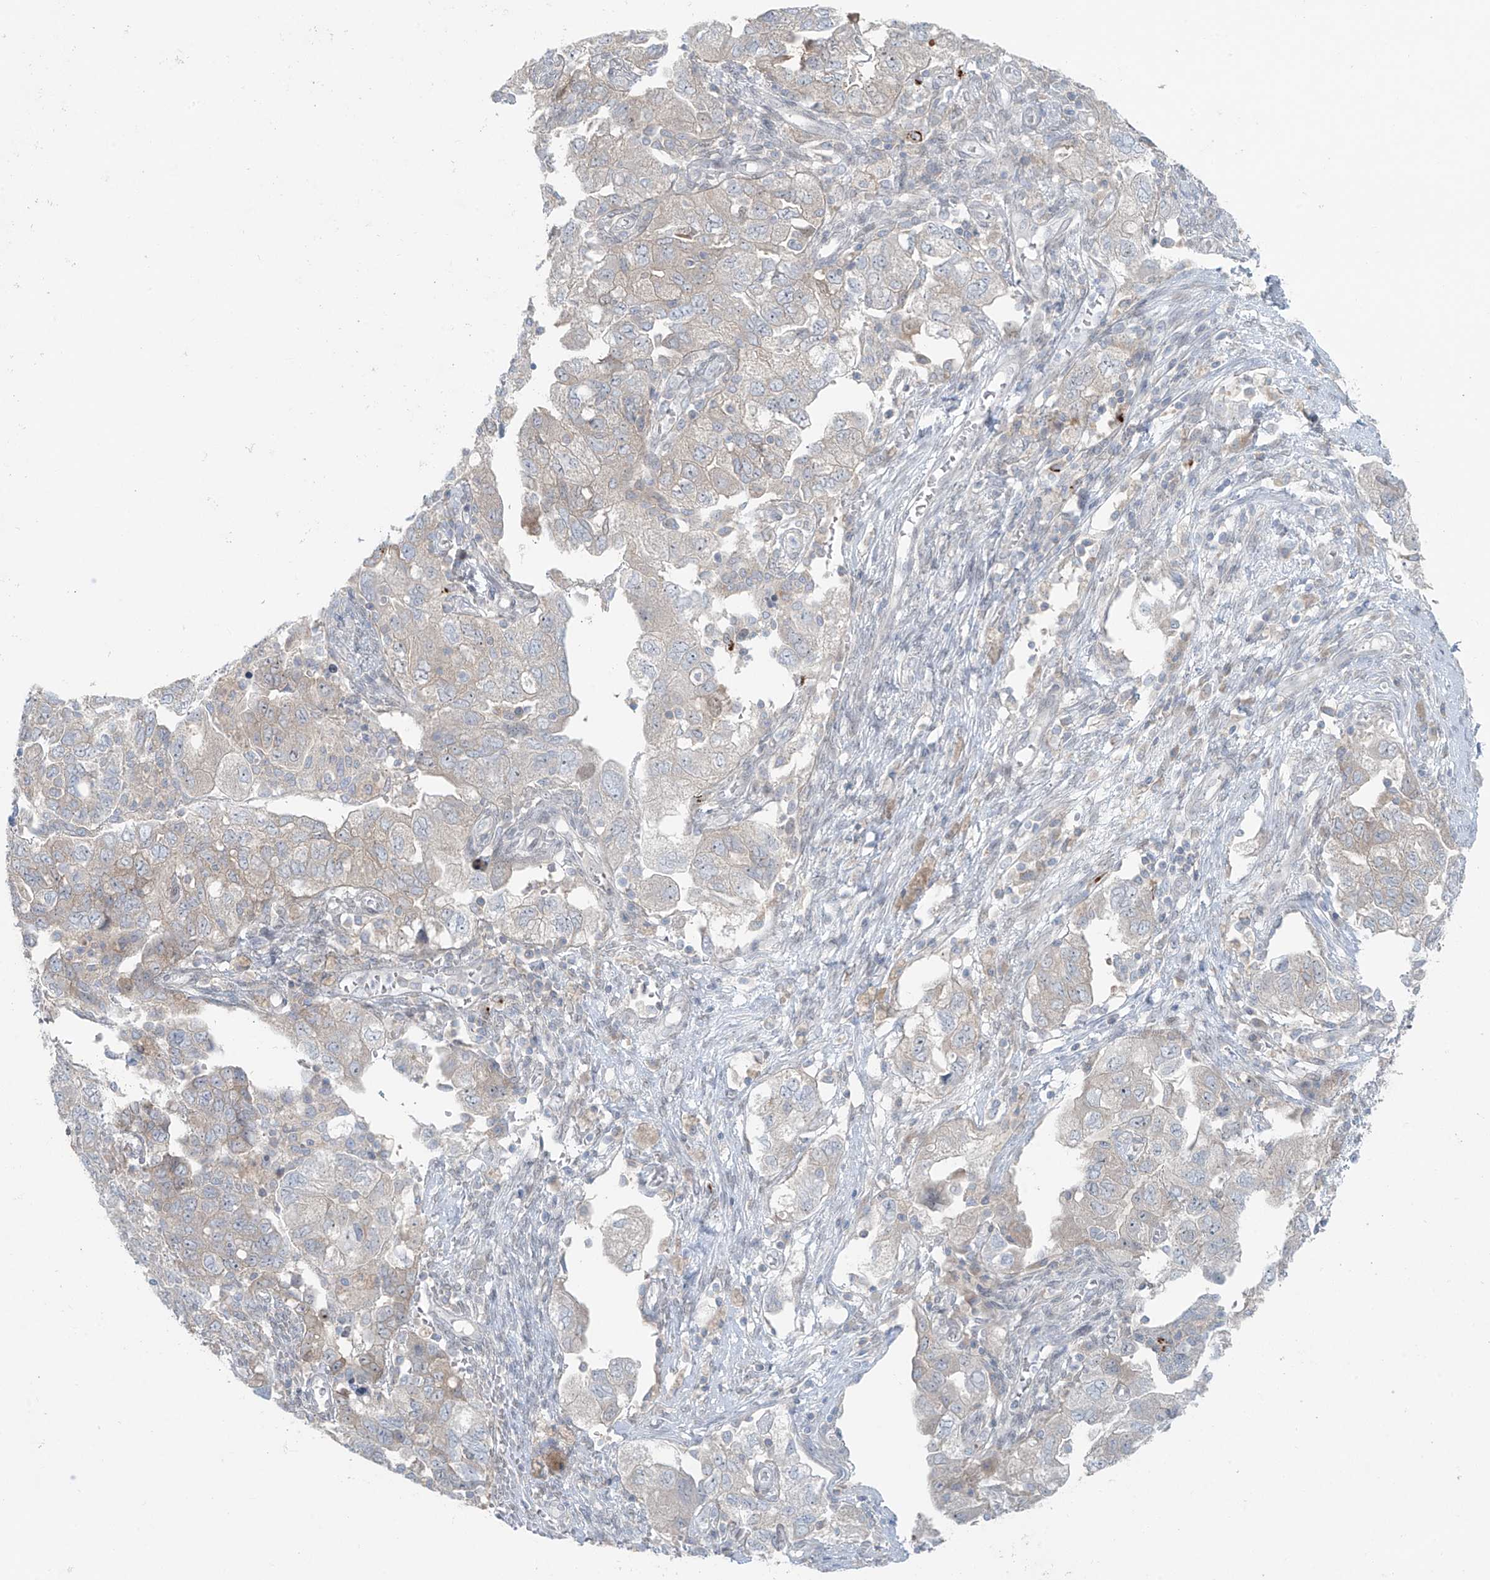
{"staining": {"intensity": "negative", "quantity": "none", "location": "none"}, "tissue": "ovarian cancer", "cell_type": "Tumor cells", "image_type": "cancer", "snomed": [{"axis": "morphology", "description": "Carcinoma, NOS"}, {"axis": "morphology", "description": "Cystadenocarcinoma, serous, NOS"}, {"axis": "topography", "description": "Ovary"}], "caption": "The IHC image has no significant expression in tumor cells of ovarian serous cystadenocarcinoma tissue. Nuclei are stained in blue.", "gene": "PPAT", "patient": {"sex": "female", "age": 69}}